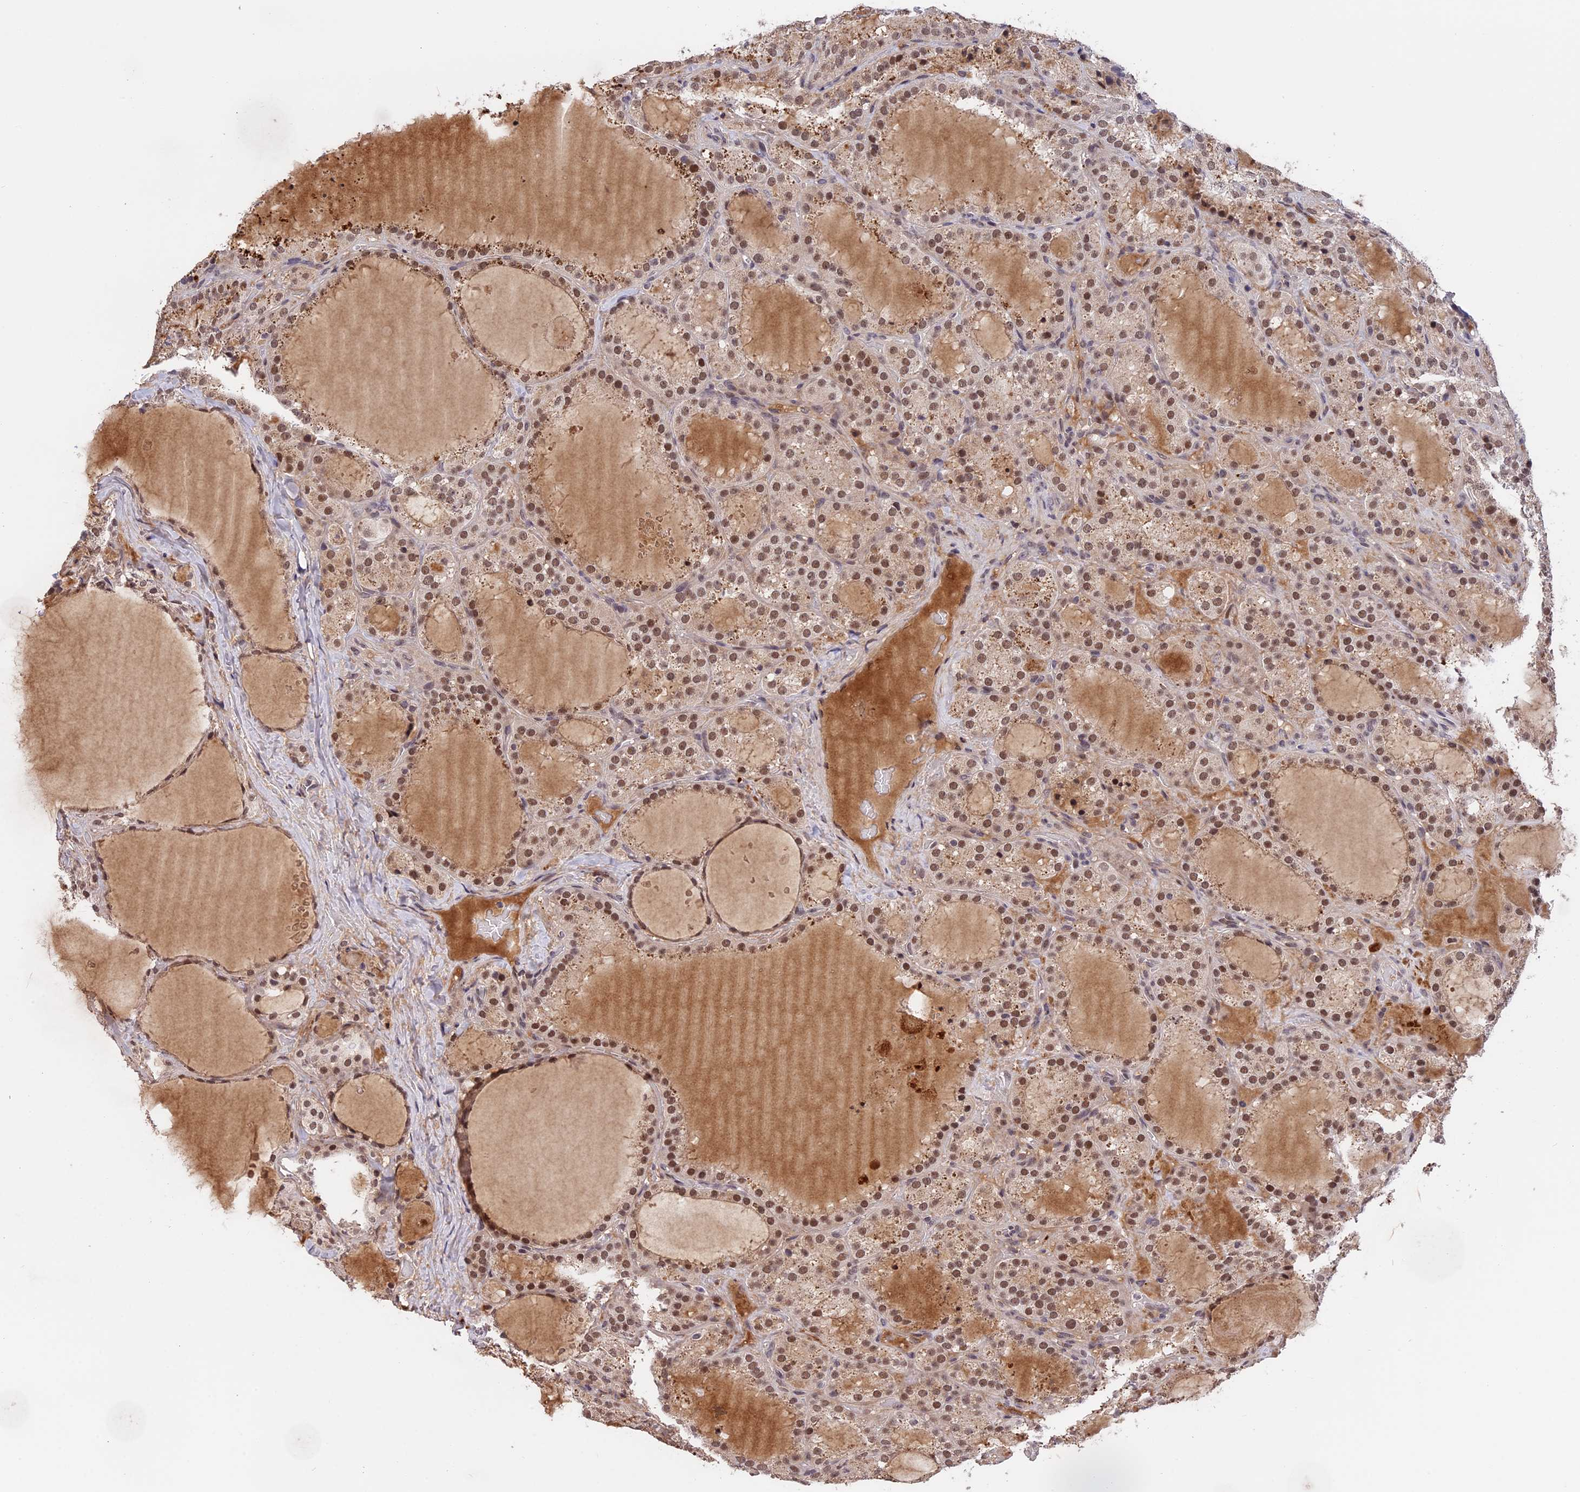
{"staining": {"intensity": "moderate", "quantity": ">75%", "location": "nuclear"}, "tissue": "thyroid cancer", "cell_type": "Tumor cells", "image_type": "cancer", "snomed": [{"axis": "morphology", "description": "Papillary adenocarcinoma, NOS"}, {"axis": "topography", "description": "Thyroid gland"}], "caption": "Immunohistochemical staining of human thyroid papillary adenocarcinoma demonstrates medium levels of moderate nuclear positivity in about >75% of tumor cells.", "gene": "POLR2C", "patient": {"sex": "male", "age": 77}}